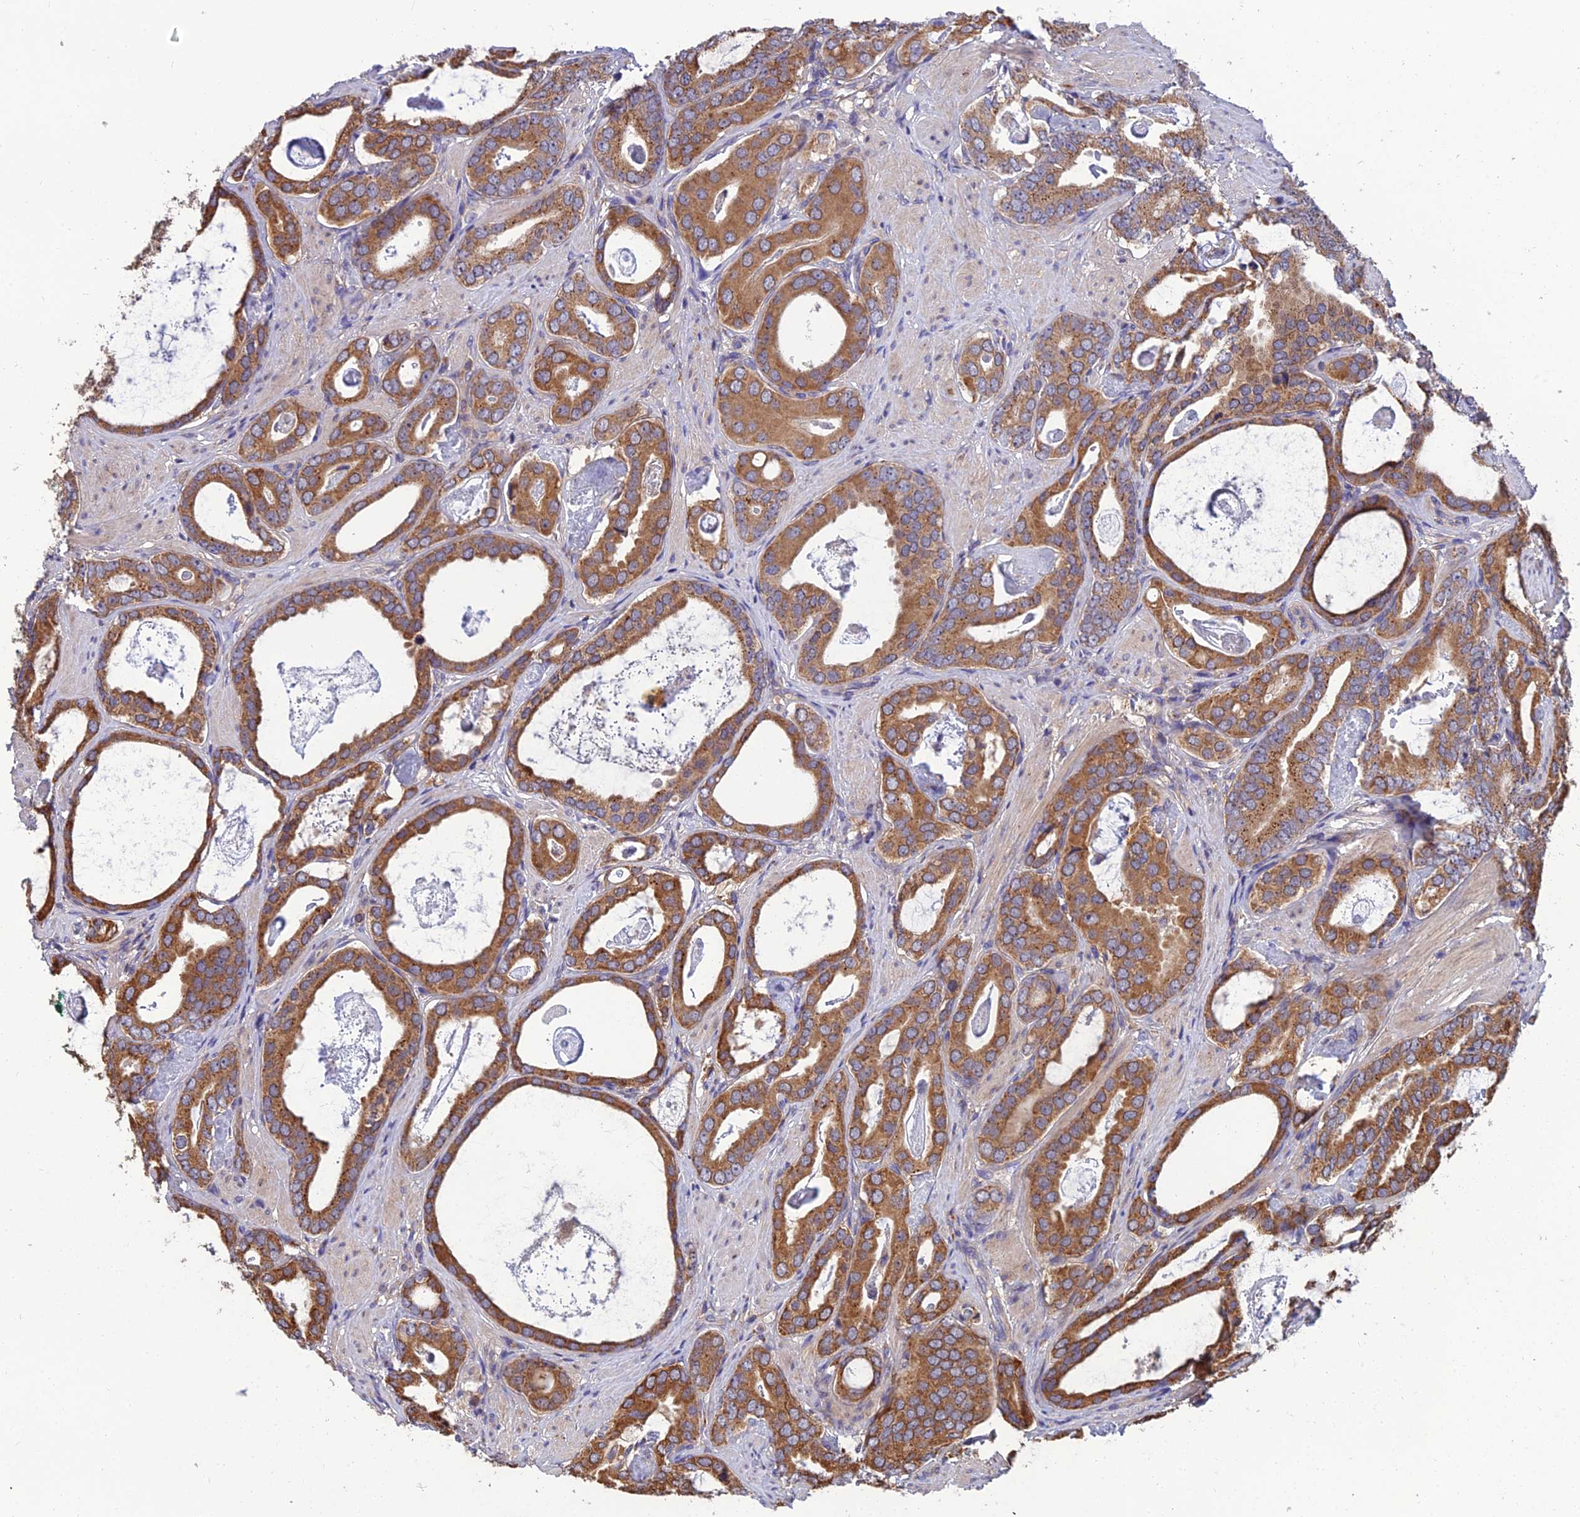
{"staining": {"intensity": "moderate", "quantity": ">75%", "location": "cytoplasmic/membranous"}, "tissue": "prostate cancer", "cell_type": "Tumor cells", "image_type": "cancer", "snomed": [{"axis": "morphology", "description": "Adenocarcinoma, Low grade"}, {"axis": "topography", "description": "Prostate"}], "caption": "Protein analysis of prostate adenocarcinoma (low-grade) tissue demonstrates moderate cytoplasmic/membranous staining in about >75% of tumor cells. (brown staining indicates protein expression, while blue staining denotes nuclei).", "gene": "UMAD1", "patient": {"sex": "male", "age": 71}}